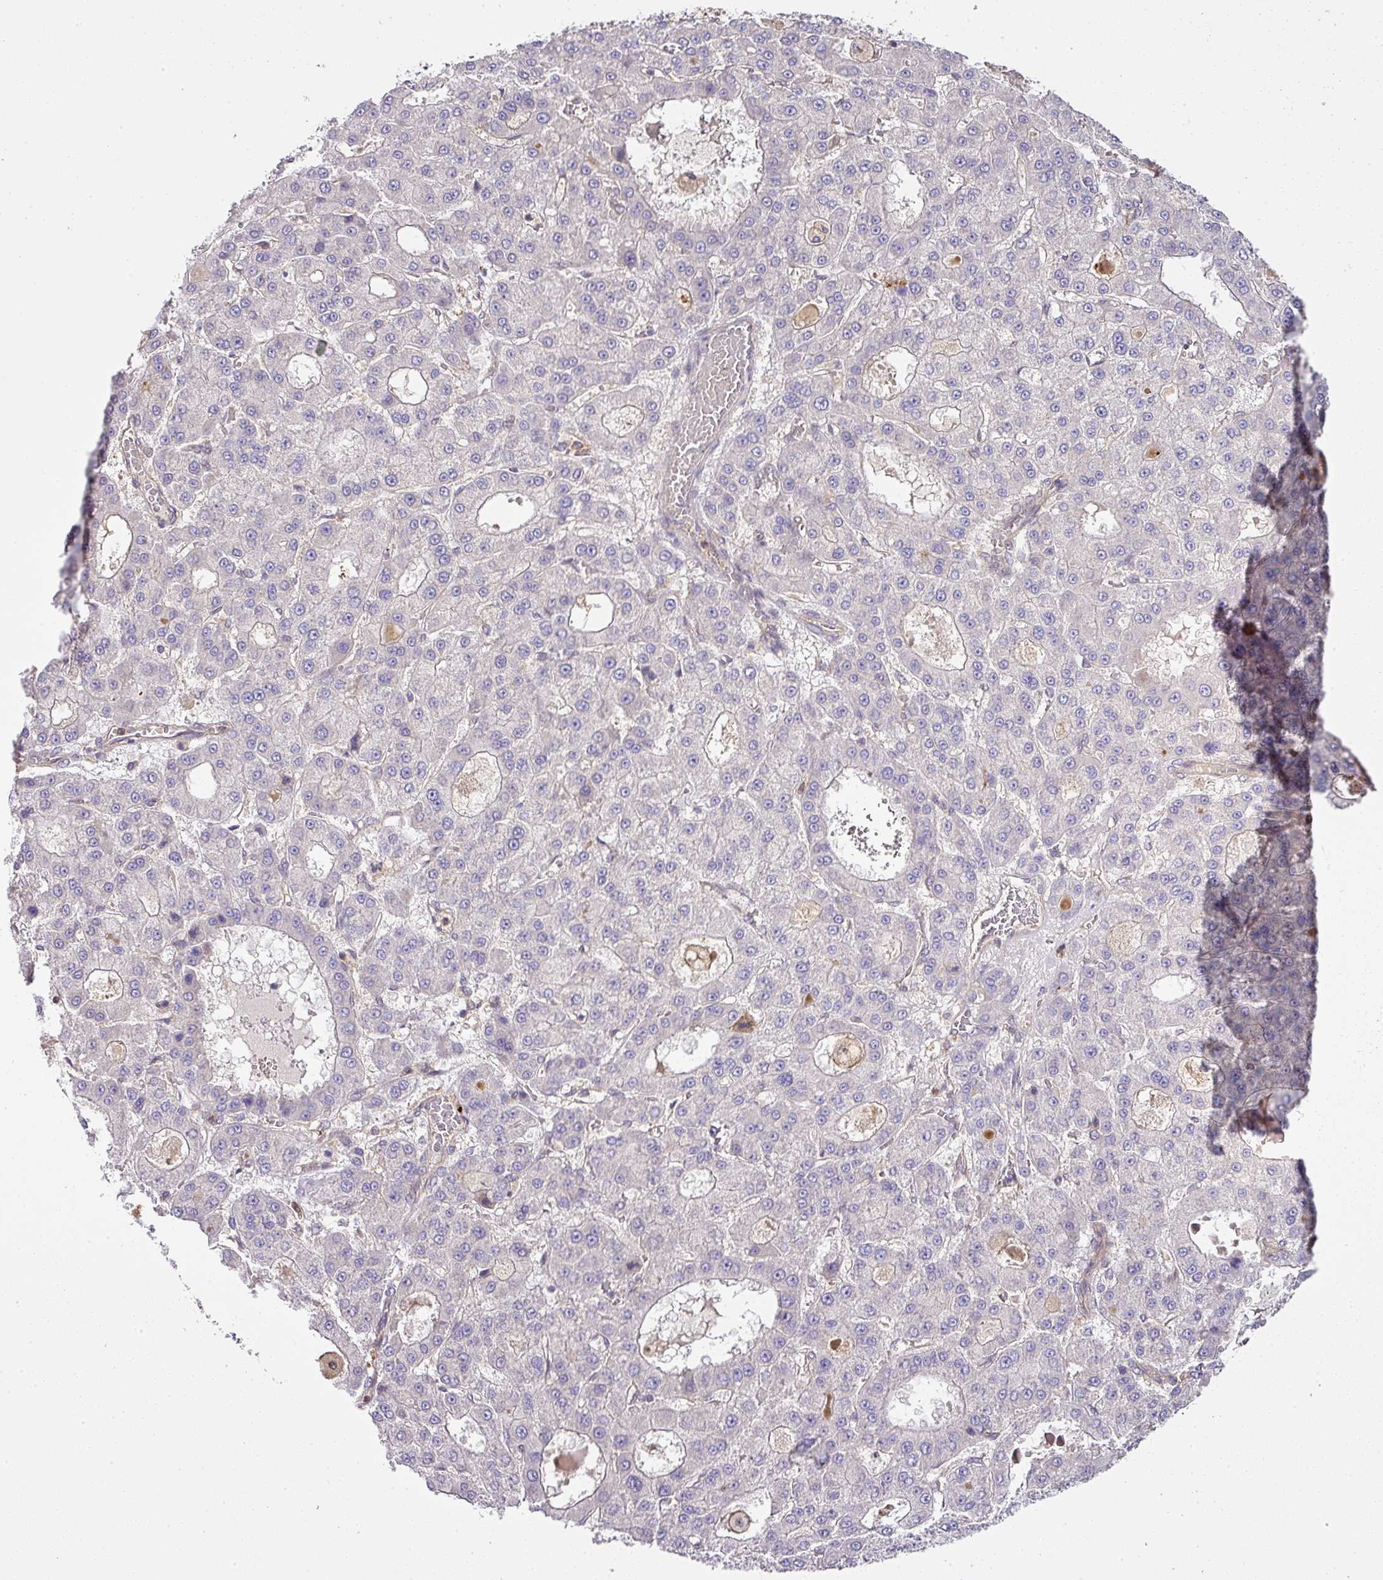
{"staining": {"intensity": "negative", "quantity": "none", "location": "none"}, "tissue": "liver cancer", "cell_type": "Tumor cells", "image_type": "cancer", "snomed": [{"axis": "morphology", "description": "Carcinoma, Hepatocellular, NOS"}, {"axis": "topography", "description": "Liver"}], "caption": "A histopathology image of human liver cancer is negative for staining in tumor cells.", "gene": "TMEM107", "patient": {"sex": "male", "age": 70}}